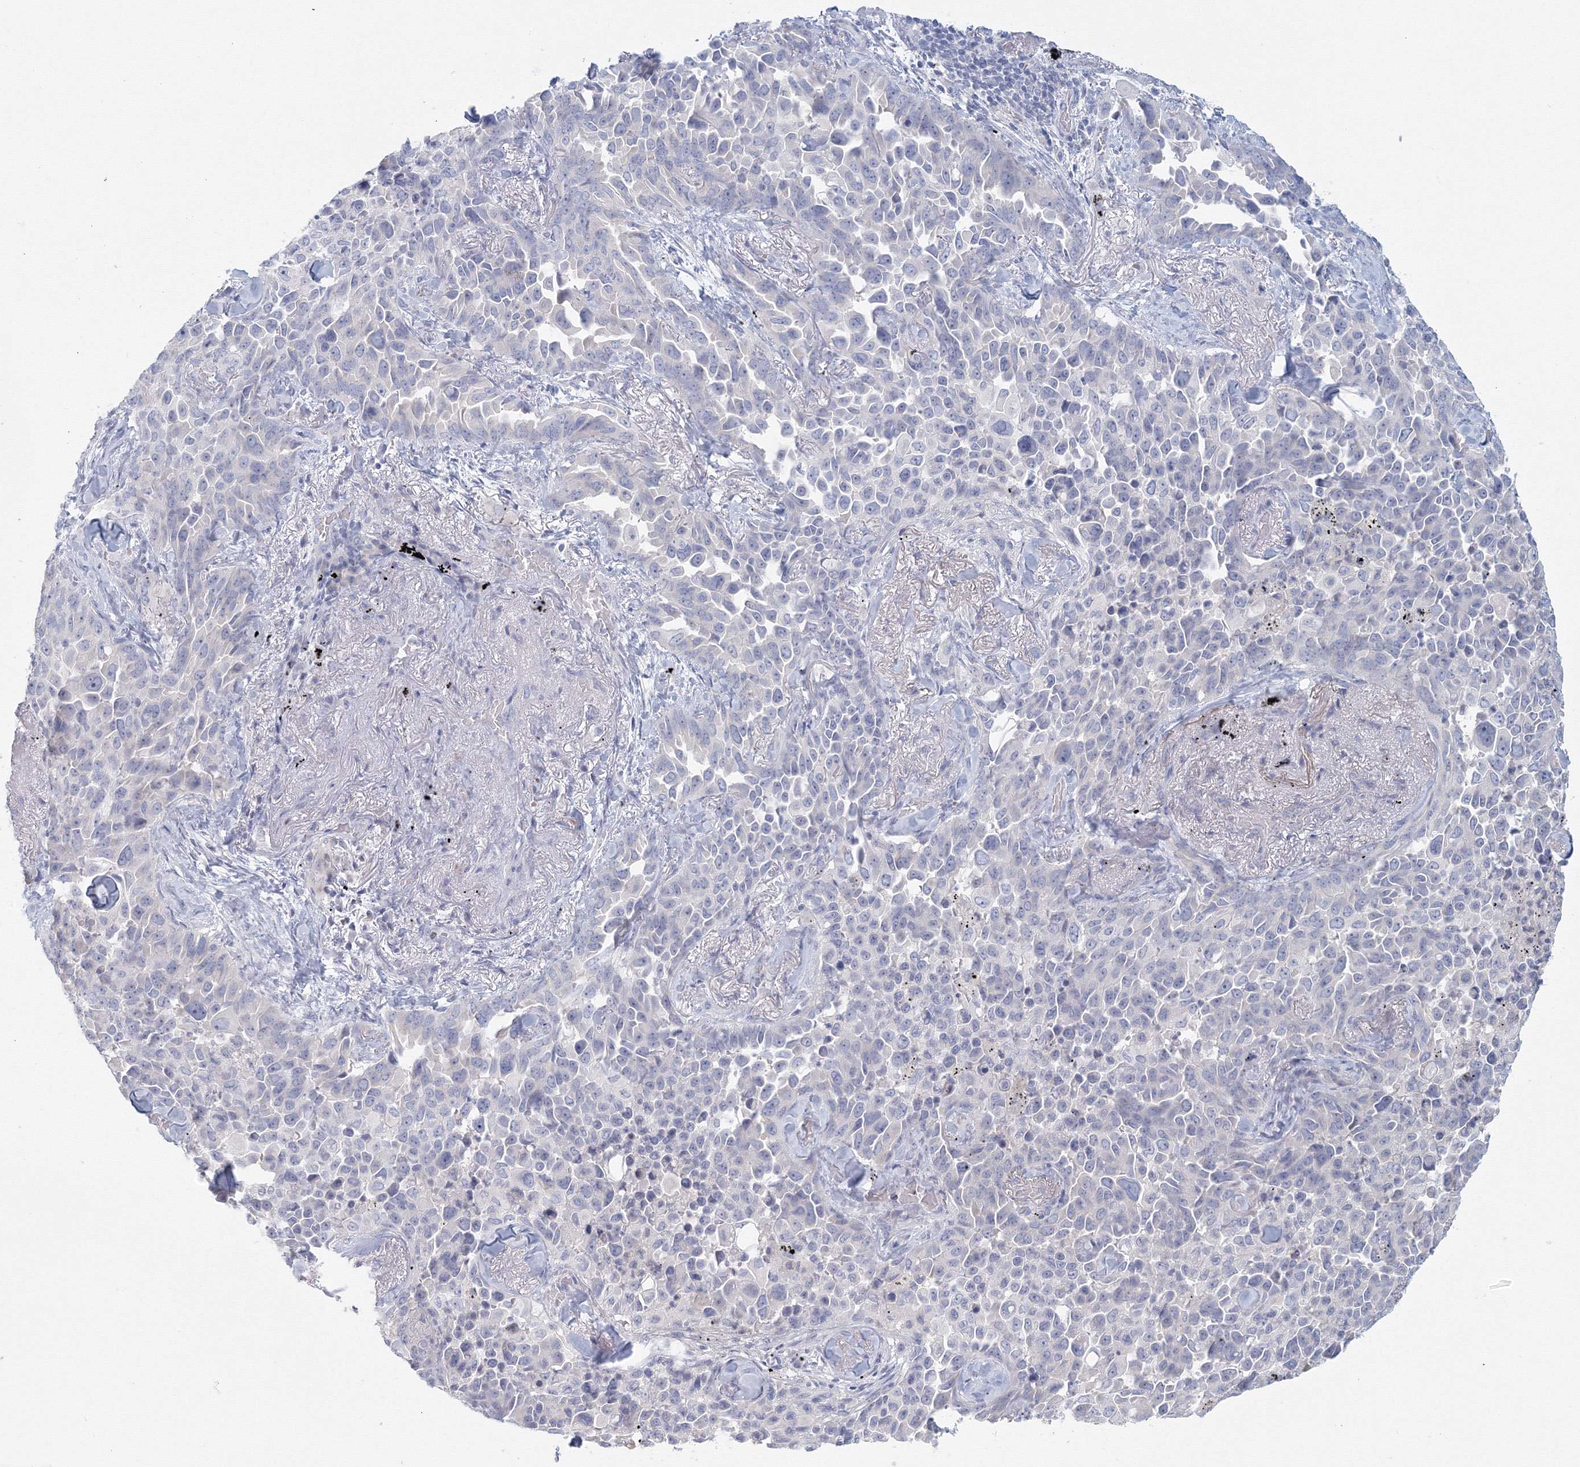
{"staining": {"intensity": "negative", "quantity": "none", "location": "none"}, "tissue": "lung cancer", "cell_type": "Tumor cells", "image_type": "cancer", "snomed": [{"axis": "morphology", "description": "Adenocarcinoma, NOS"}, {"axis": "topography", "description": "Lung"}], "caption": "Tumor cells show no significant expression in lung cancer.", "gene": "TACC2", "patient": {"sex": "female", "age": 67}}